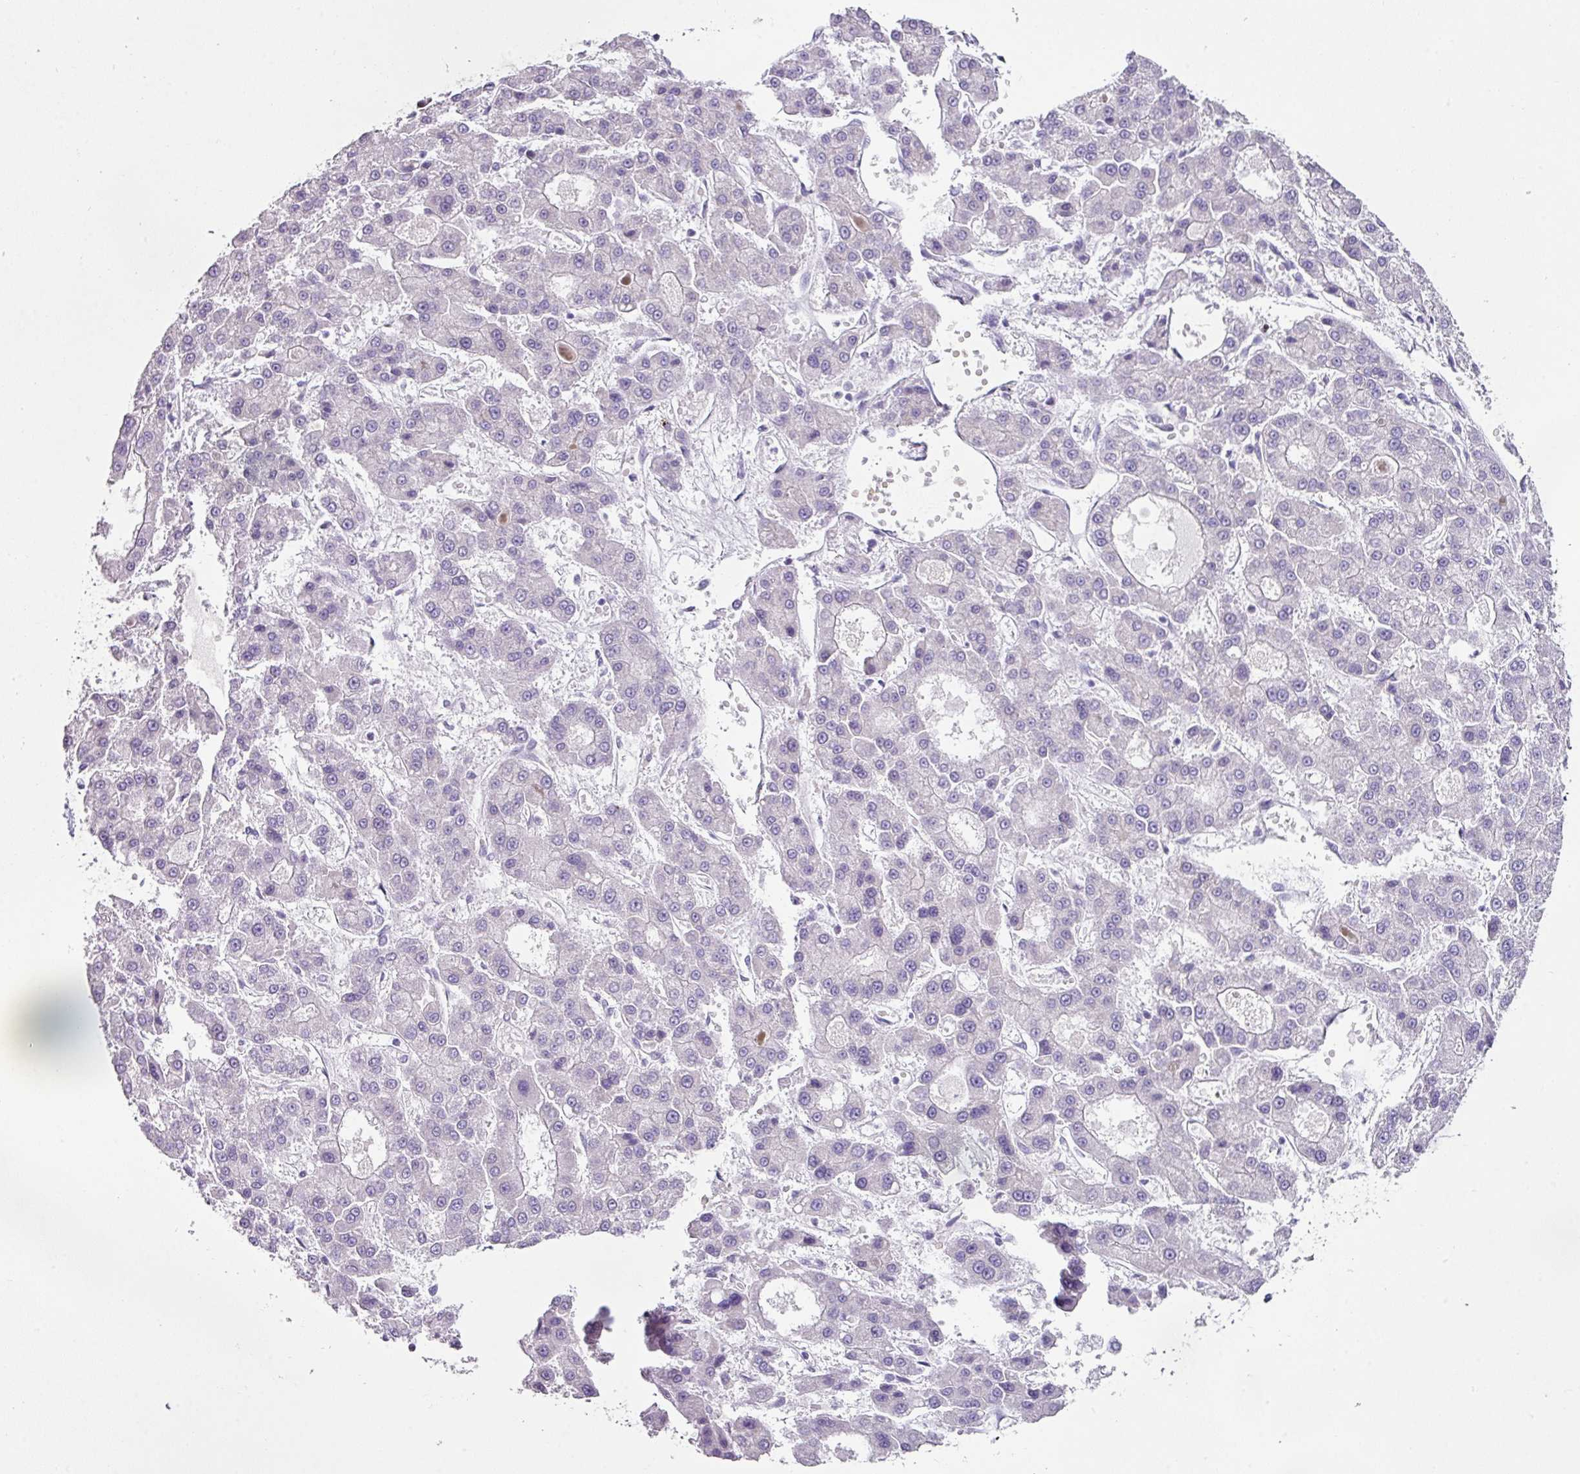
{"staining": {"intensity": "negative", "quantity": "none", "location": "none"}, "tissue": "liver cancer", "cell_type": "Tumor cells", "image_type": "cancer", "snomed": [{"axis": "morphology", "description": "Carcinoma, Hepatocellular, NOS"}, {"axis": "topography", "description": "Liver"}], "caption": "Histopathology image shows no protein positivity in tumor cells of liver cancer (hepatocellular carcinoma) tissue.", "gene": "TRA2A", "patient": {"sex": "male", "age": 70}}